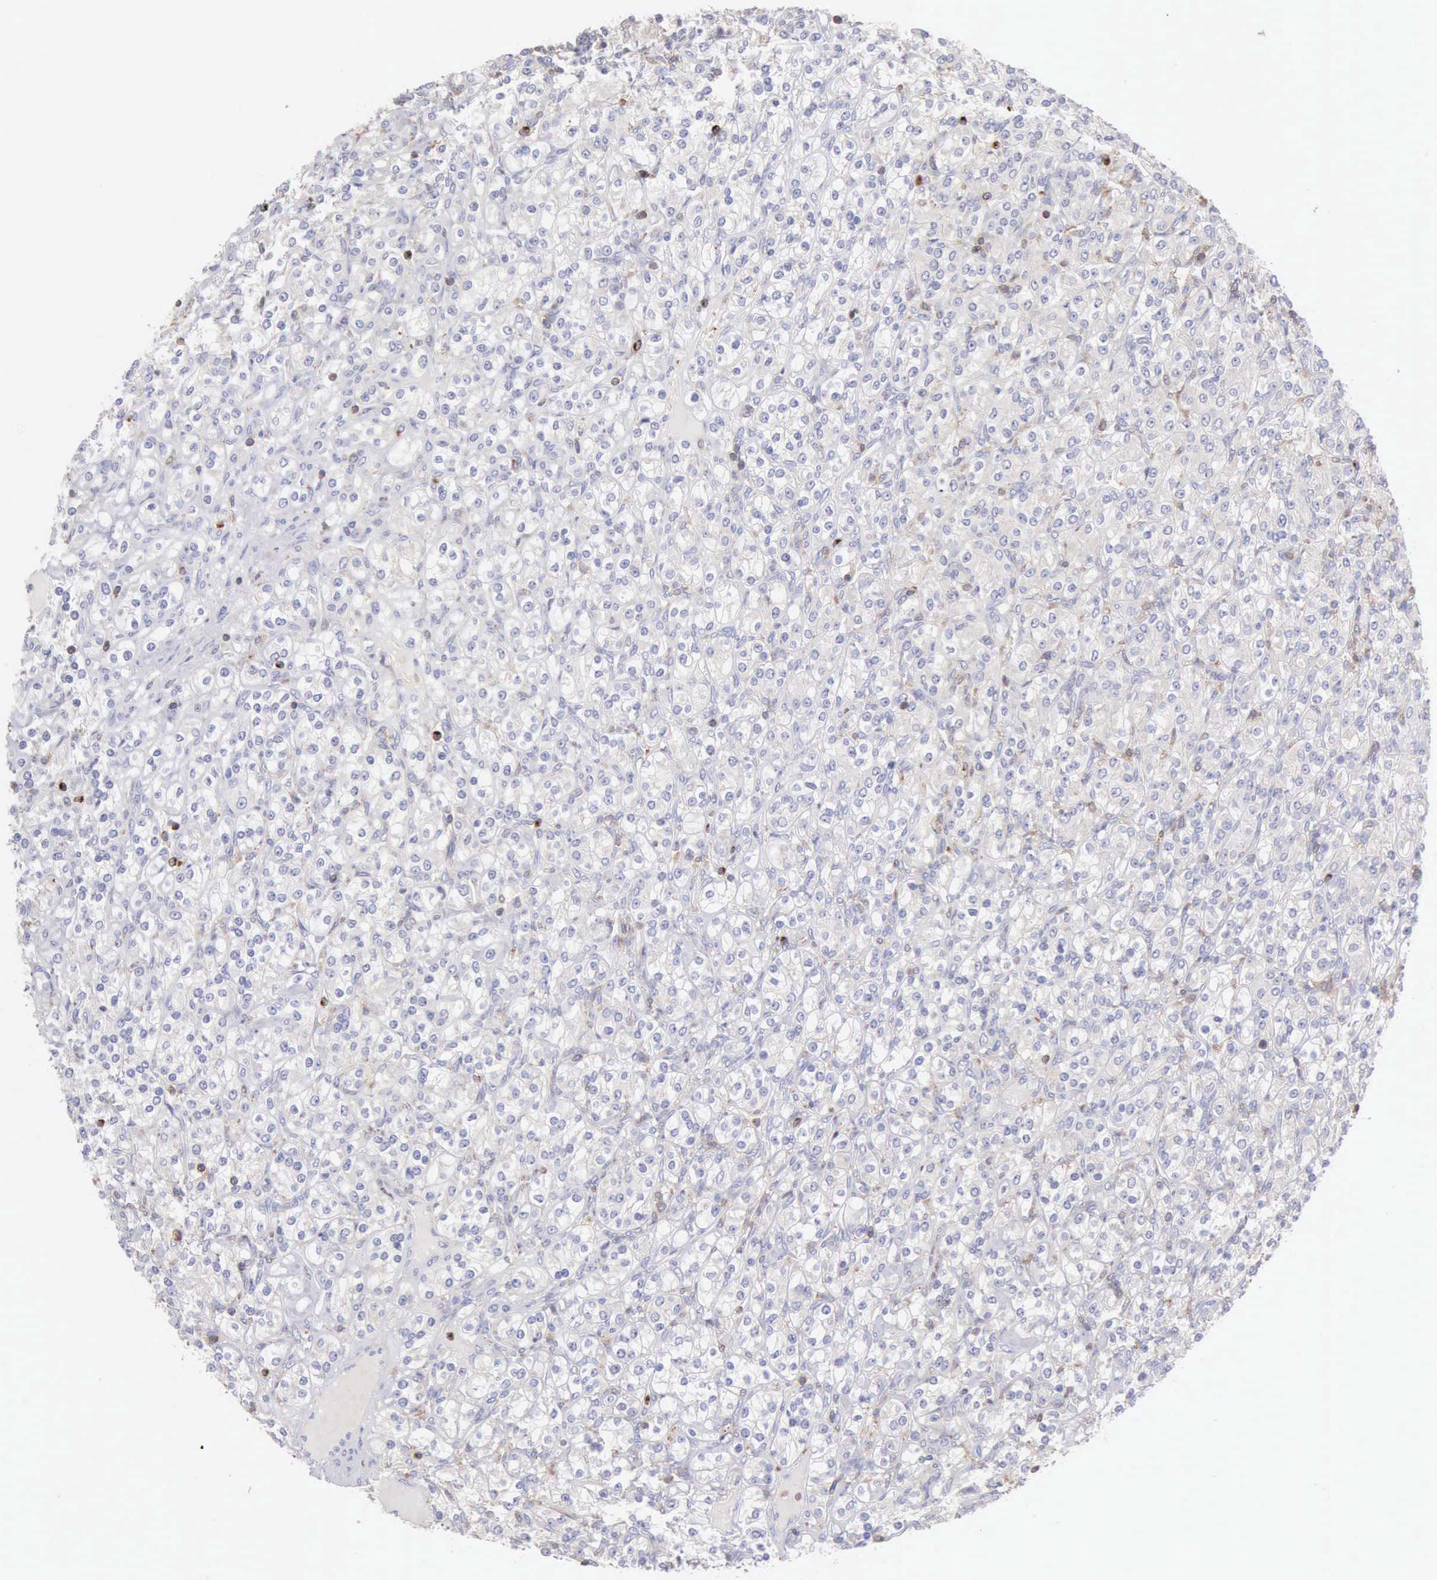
{"staining": {"intensity": "weak", "quantity": "<25%", "location": "cytoplasmic/membranous"}, "tissue": "renal cancer", "cell_type": "Tumor cells", "image_type": "cancer", "snomed": [{"axis": "morphology", "description": "Adenocarcinoma, NOS"}, {"axis": "topography", "description": "Kidney"}], "caption": "Human renal cancer stained for a protein using IHC displays no expression in tumor cells.", "gene": "SASH3", "patient": {"sex": "male", "age": 77}}